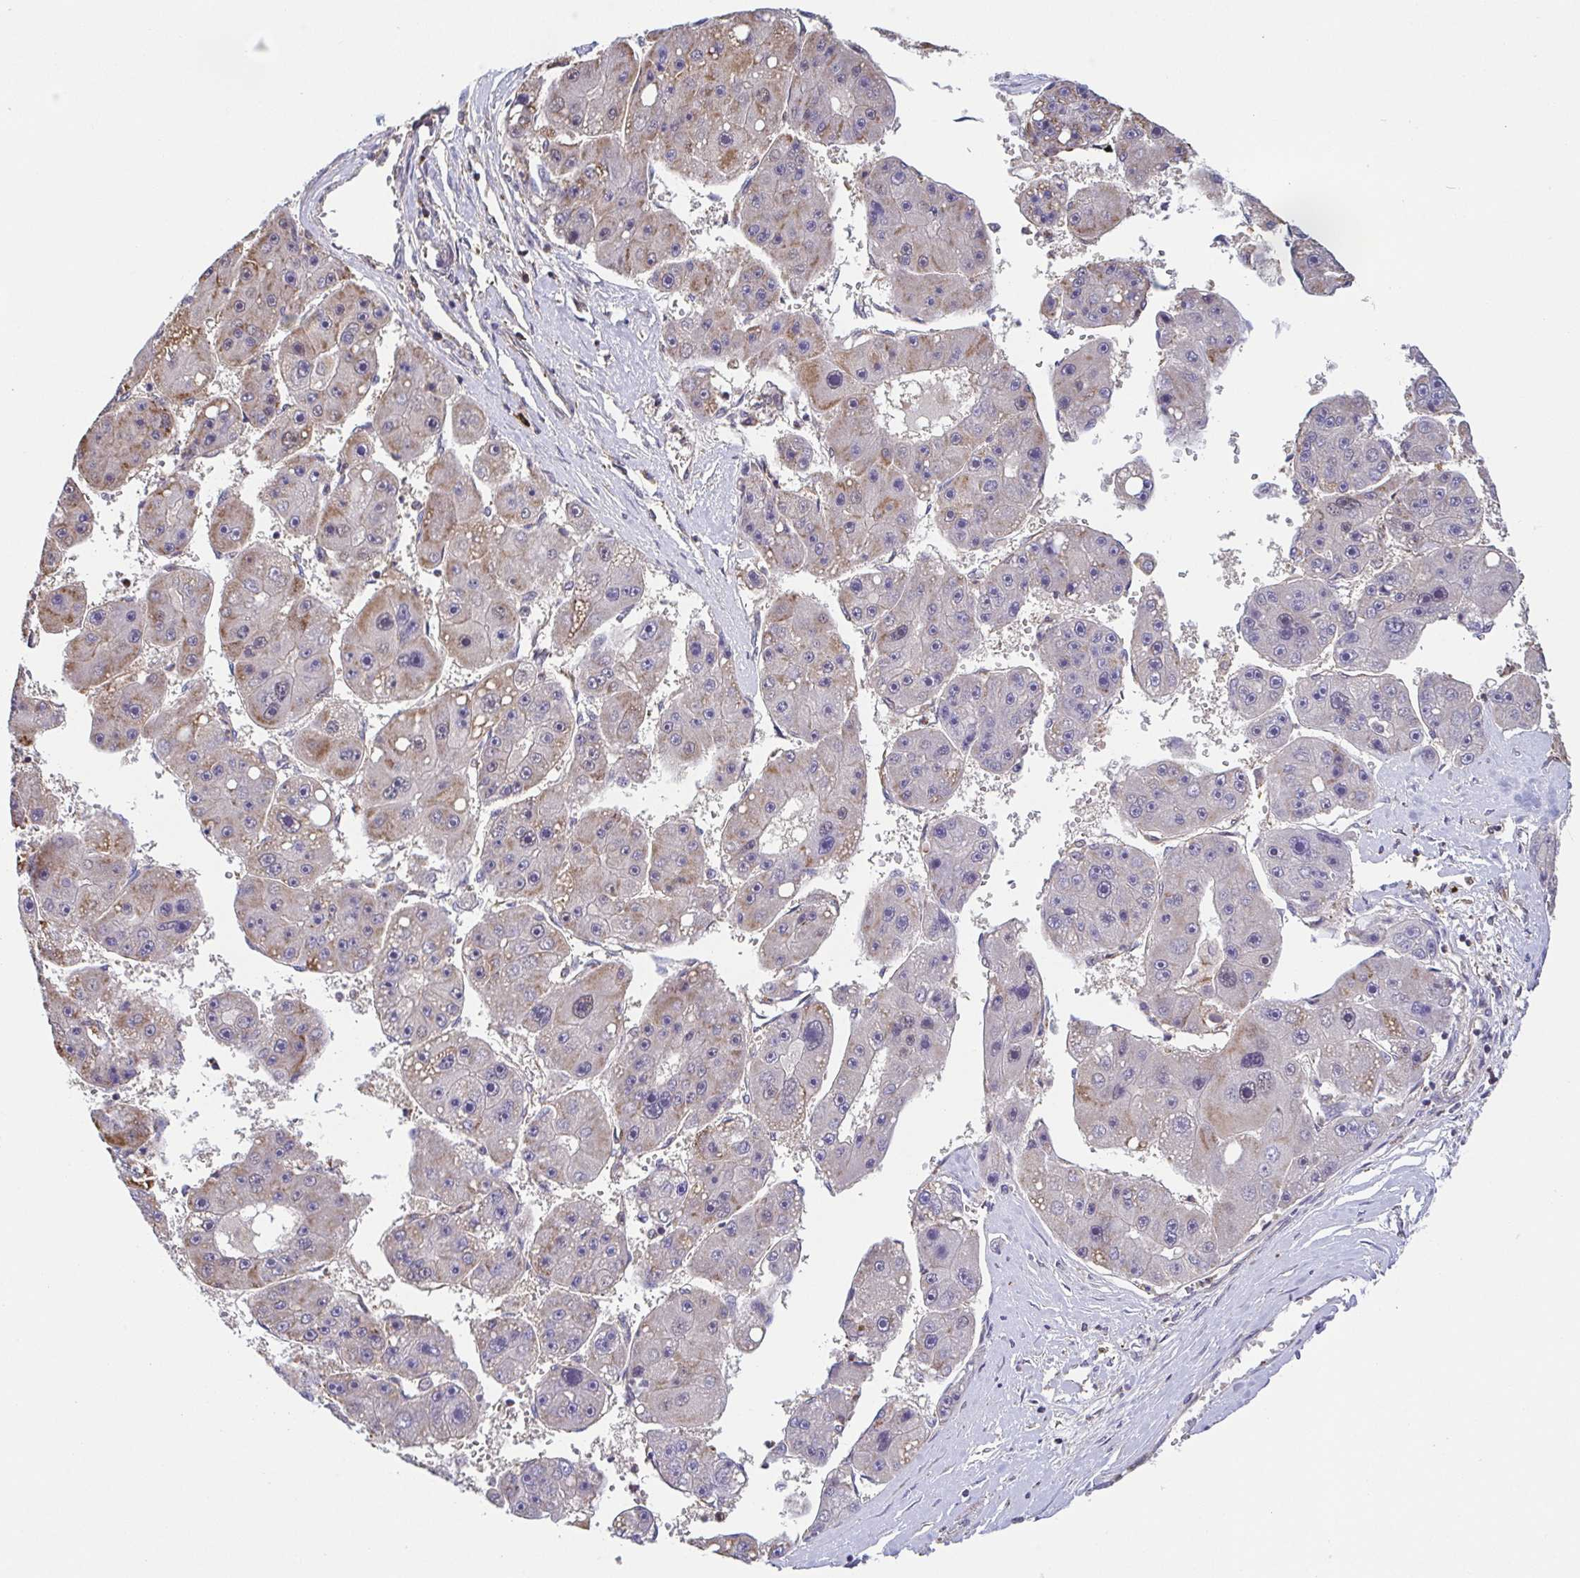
{"staining": {"intensity": "moderate", "quantity": "<25%", "location": "cytoplasmic/membranous"}, "tissue": "liver cancer", "cell_type": "Tumor cells", "image_type": "cancer", "snomed": [{"axis": "morphology", "description": "Carcinoma, Hepatocellular, NOS"}, {"axis": "topography", "description": "Liver"}], "caption": "Immunohistochemical staining of liver hepatocellular carcinoma reveals moderate cytoplasmic/membranous protein positivity in about <25% of tumor cells. Immunohistochemistry (ihc) stains the protein in brown and the nuclei are stained blue.", "gene": "PREPL", "patient": {"sex": "female", "age": 61}}